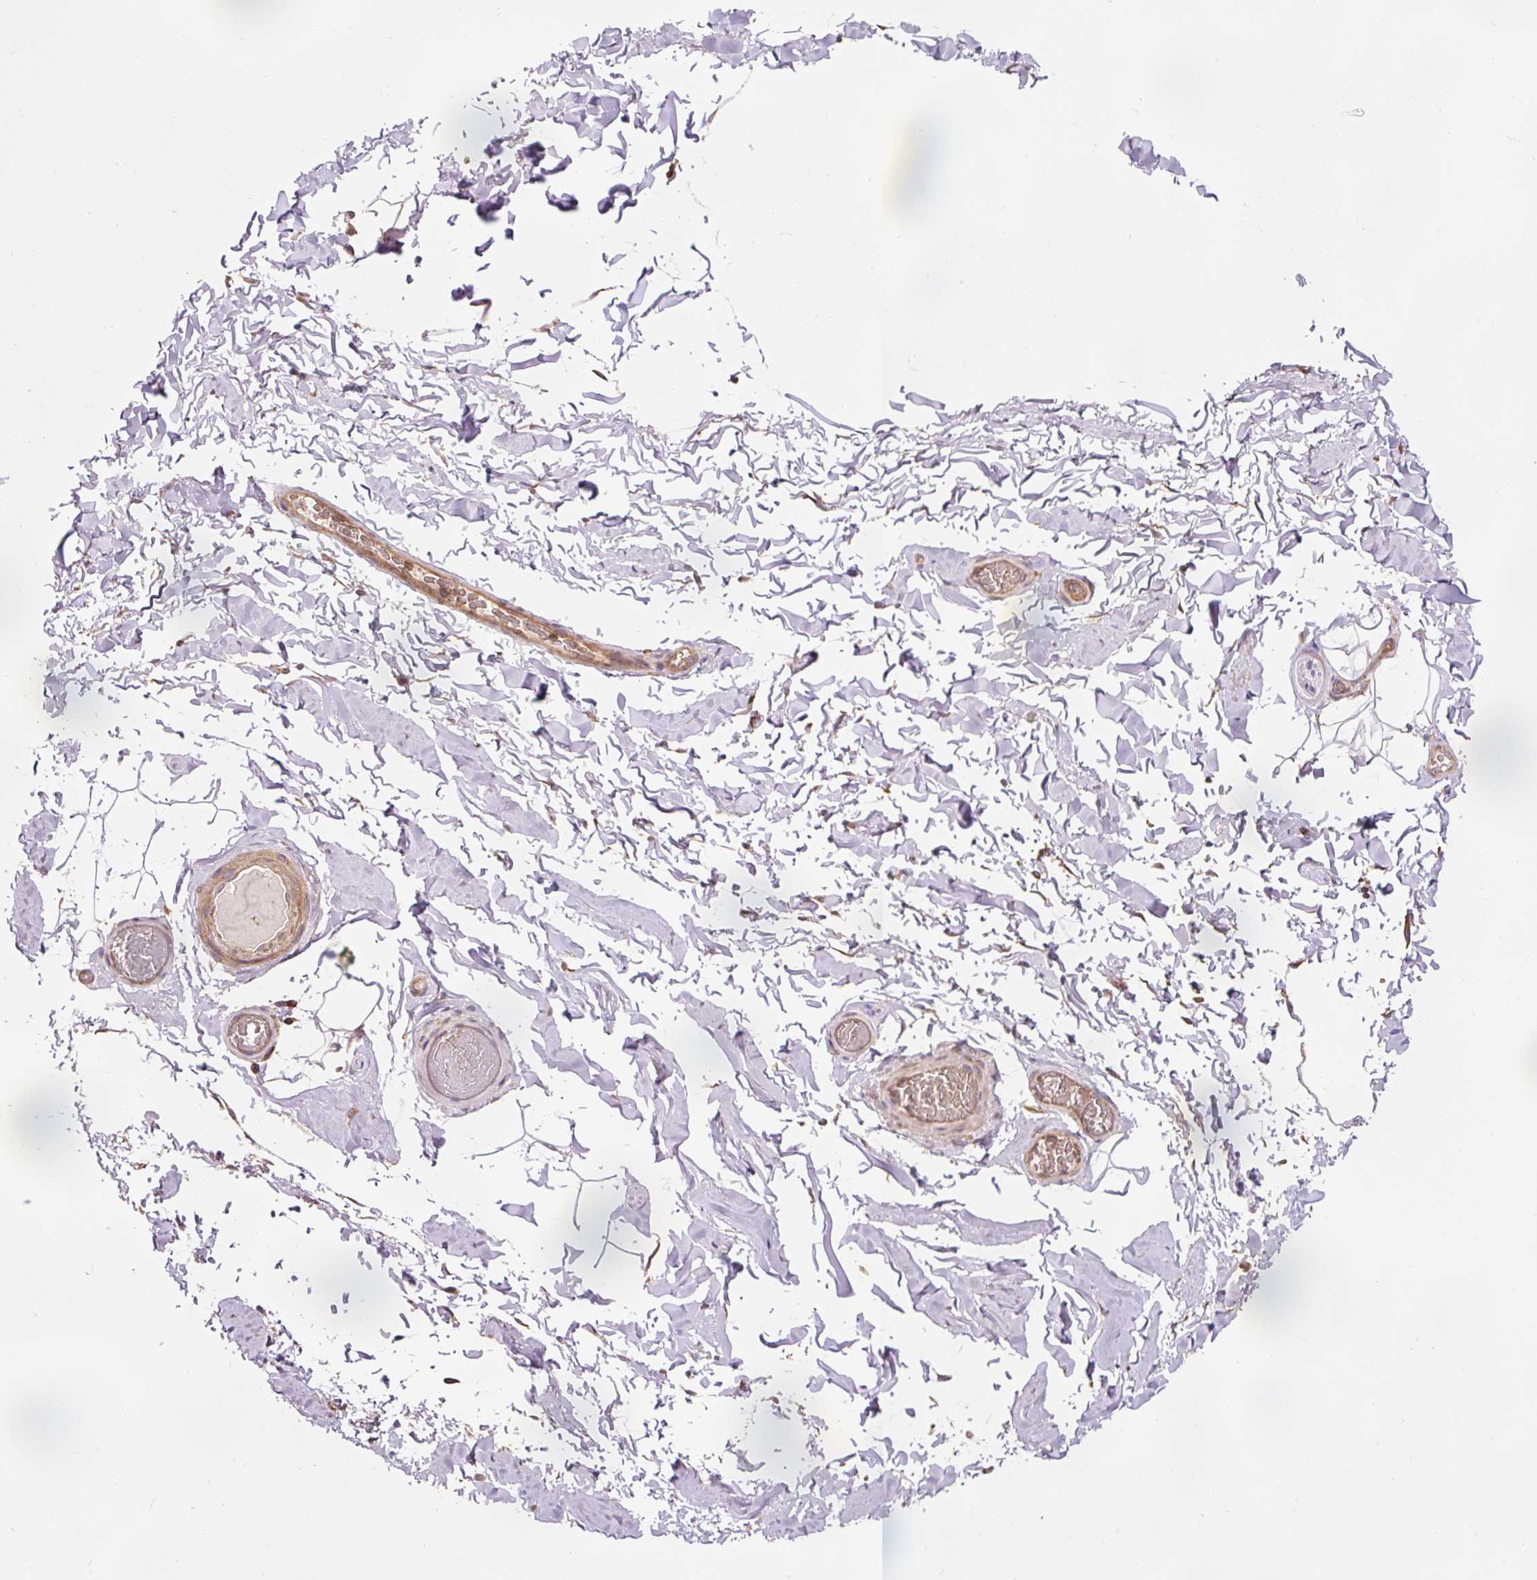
{"staining": {"intensity": "weak", "quantity": "25%-75%", "location": "cytoplasmic/membranous"}, "tissue": "adipose tissue", "cell_type": "Adipocytes", "image_type": "normal", "snomed": [{"axis": "morphology", "description": "Normal tissue, NOS"}, {"axis": "topography", "description": "Soft tissue"}, {"axis": "topography", "description": "Adipose tissue"}, {"axis": "topography", "description": "Vascular tissue"}, {"axis": "topography", "description": "Peripheral nerve tissue"}], "caption": "Protein expression analysis of unremarkable adipose tissue reveals weak cytoplasmic/membranous expression in approximately 25%-75% of adipocytes.", "gene": "PDAP1", "patient": {"sex": "male", "age": 46}}